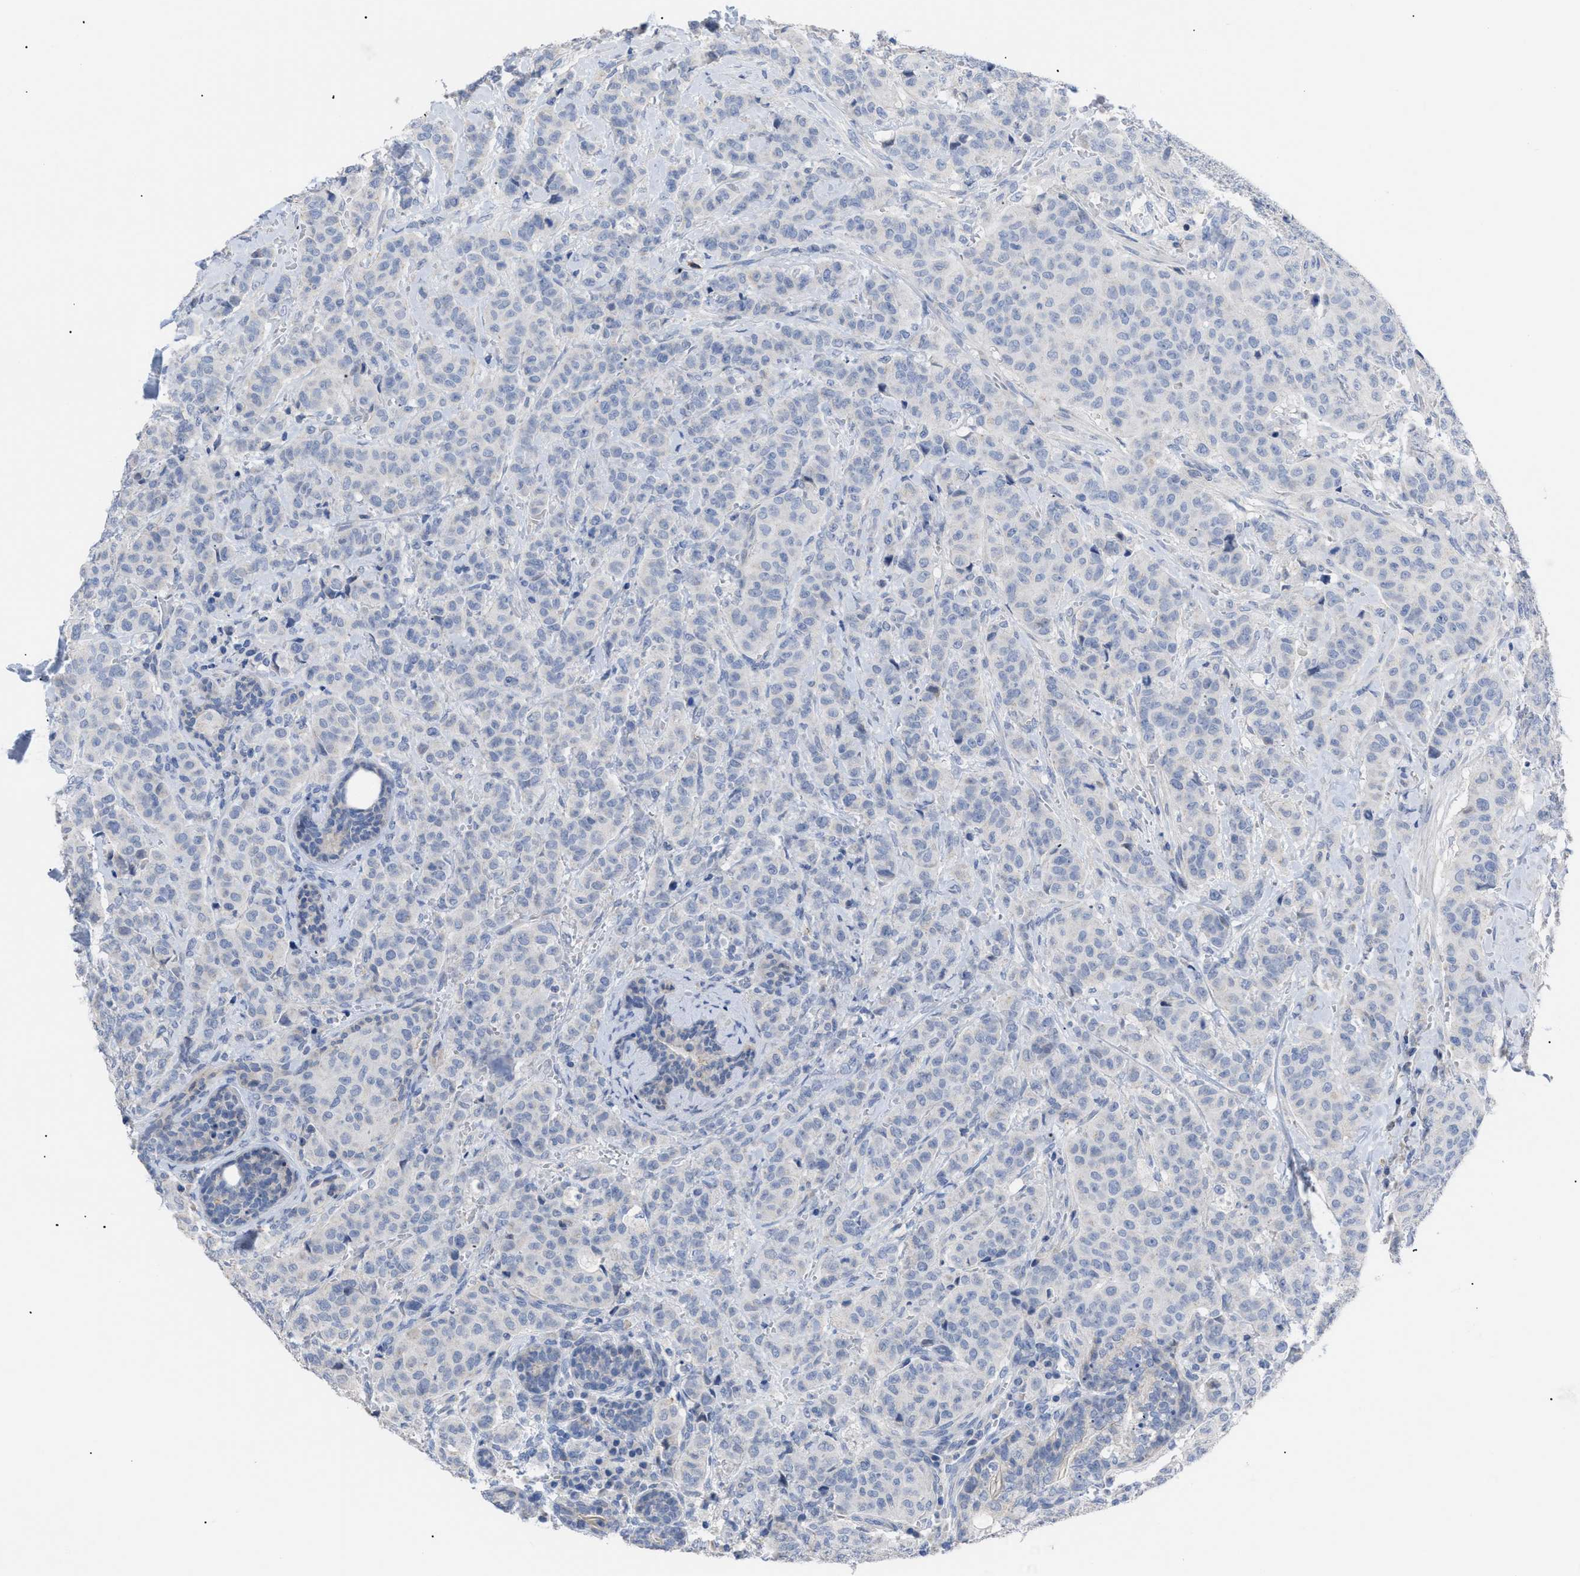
{"staining": {"intensity": "negative", "quantity": "none", "location": "none"}, "tissue": "breast cancer", "cell_type": "Tumor cells", "image_type": "cancer", "snomed": [{"axis": "morphology", "description": "Normal tissue, NOS"}, {"axis": "morphology", "description": "Duct carcinoma"}, {"axis": "topography", "description": "Breast"}], "caption": "Immunohistochemistry of breast cancer shows no positivity in tumor cells. (Immunohistochemistry, brightfield microscopy, high magnification).", "gene": "CAV3", "patient": {"sex": "female", "age": 40}}